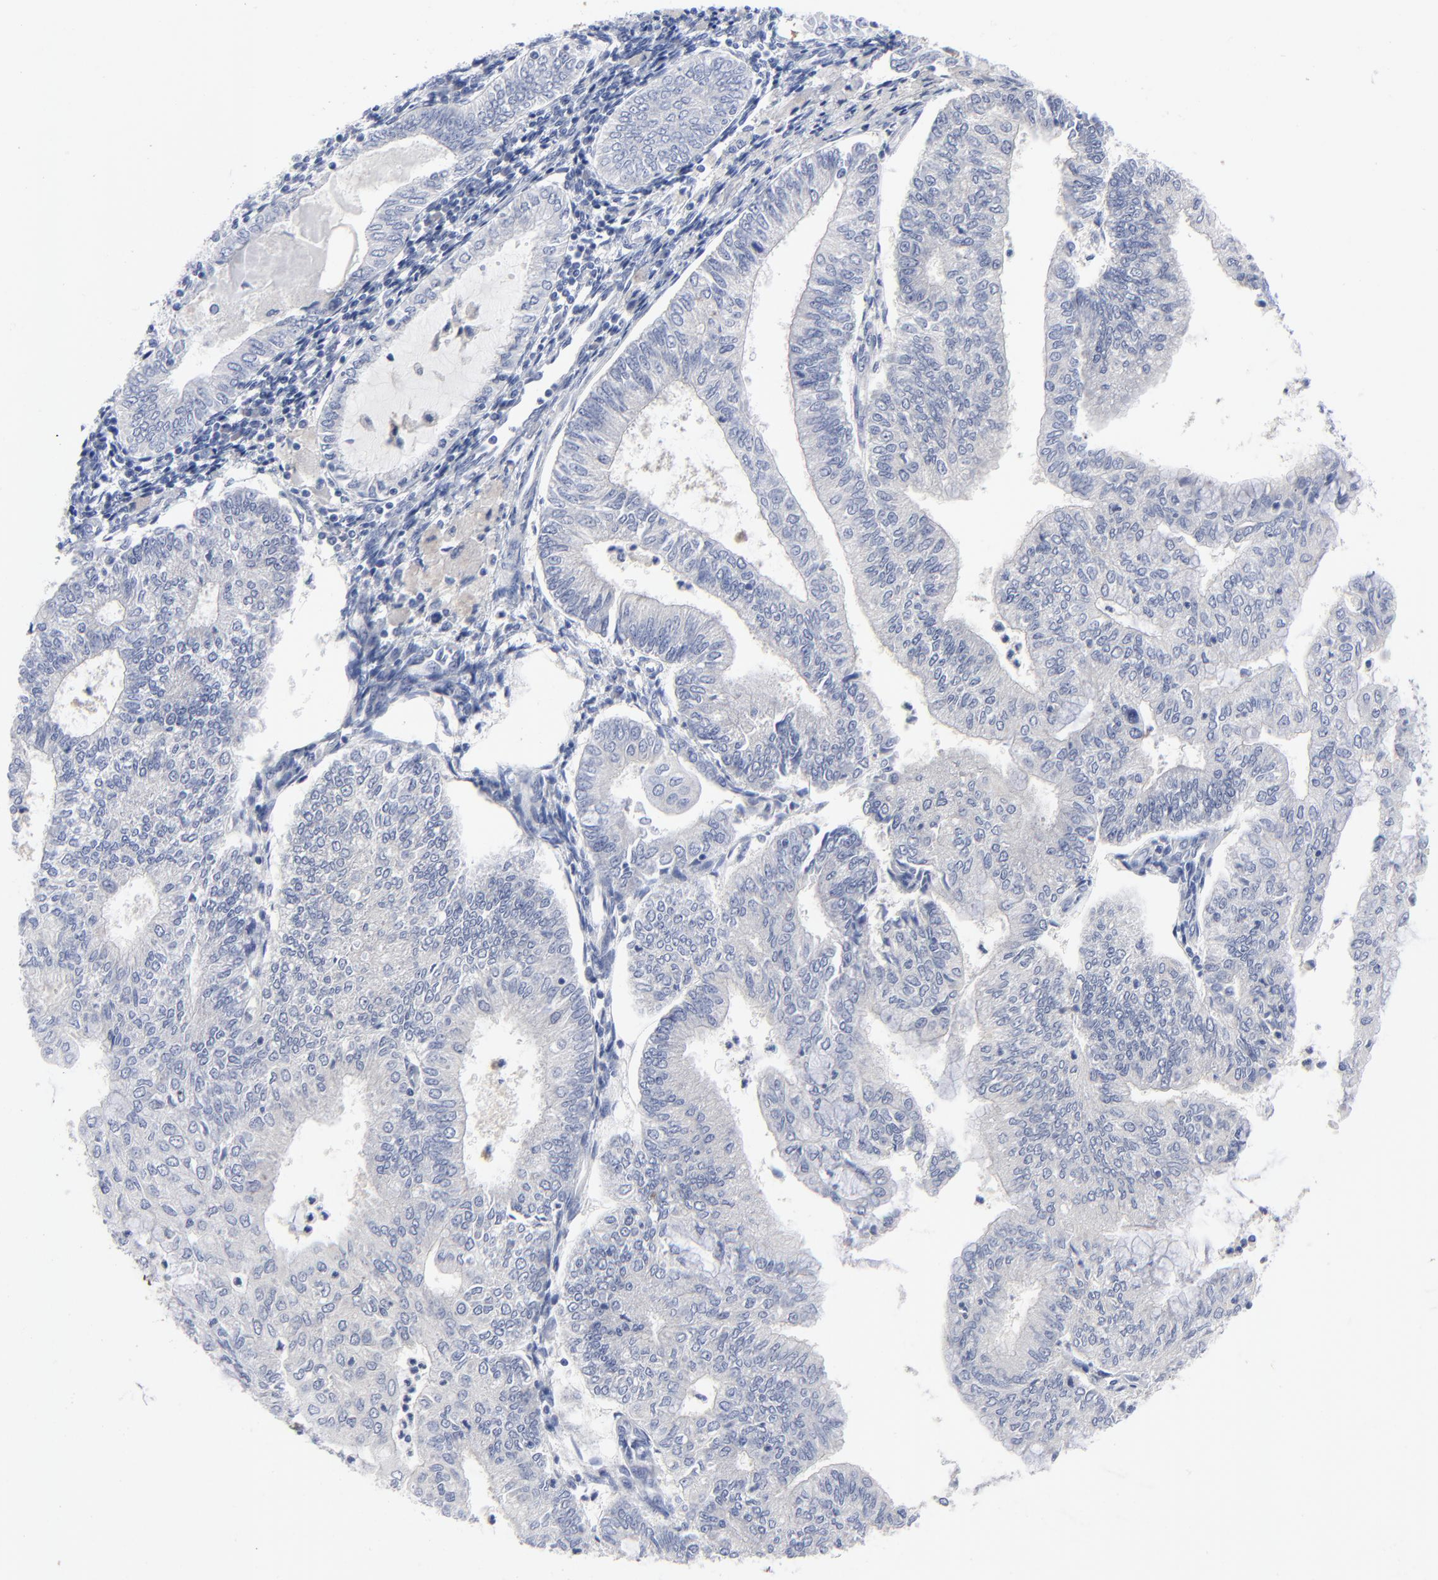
{"staining": {"intensity": "negative", "quantity": "none", "location": "none"}, "tissue": "endometrial cancer", "cell_type": "Tumor cells", "image_type": "cancer", "snomed": [{"axis": "morphology", "description": "Adenocarcinoma, NOS"}, {"axis": "topography", "description": "Endometrium"}], "caption": "Tumor cells are negative for protein expression in human adenocarcinoma (endometrial).", "gene": "CLEC4G", "patient": {"sex": "female", "age": 59}}